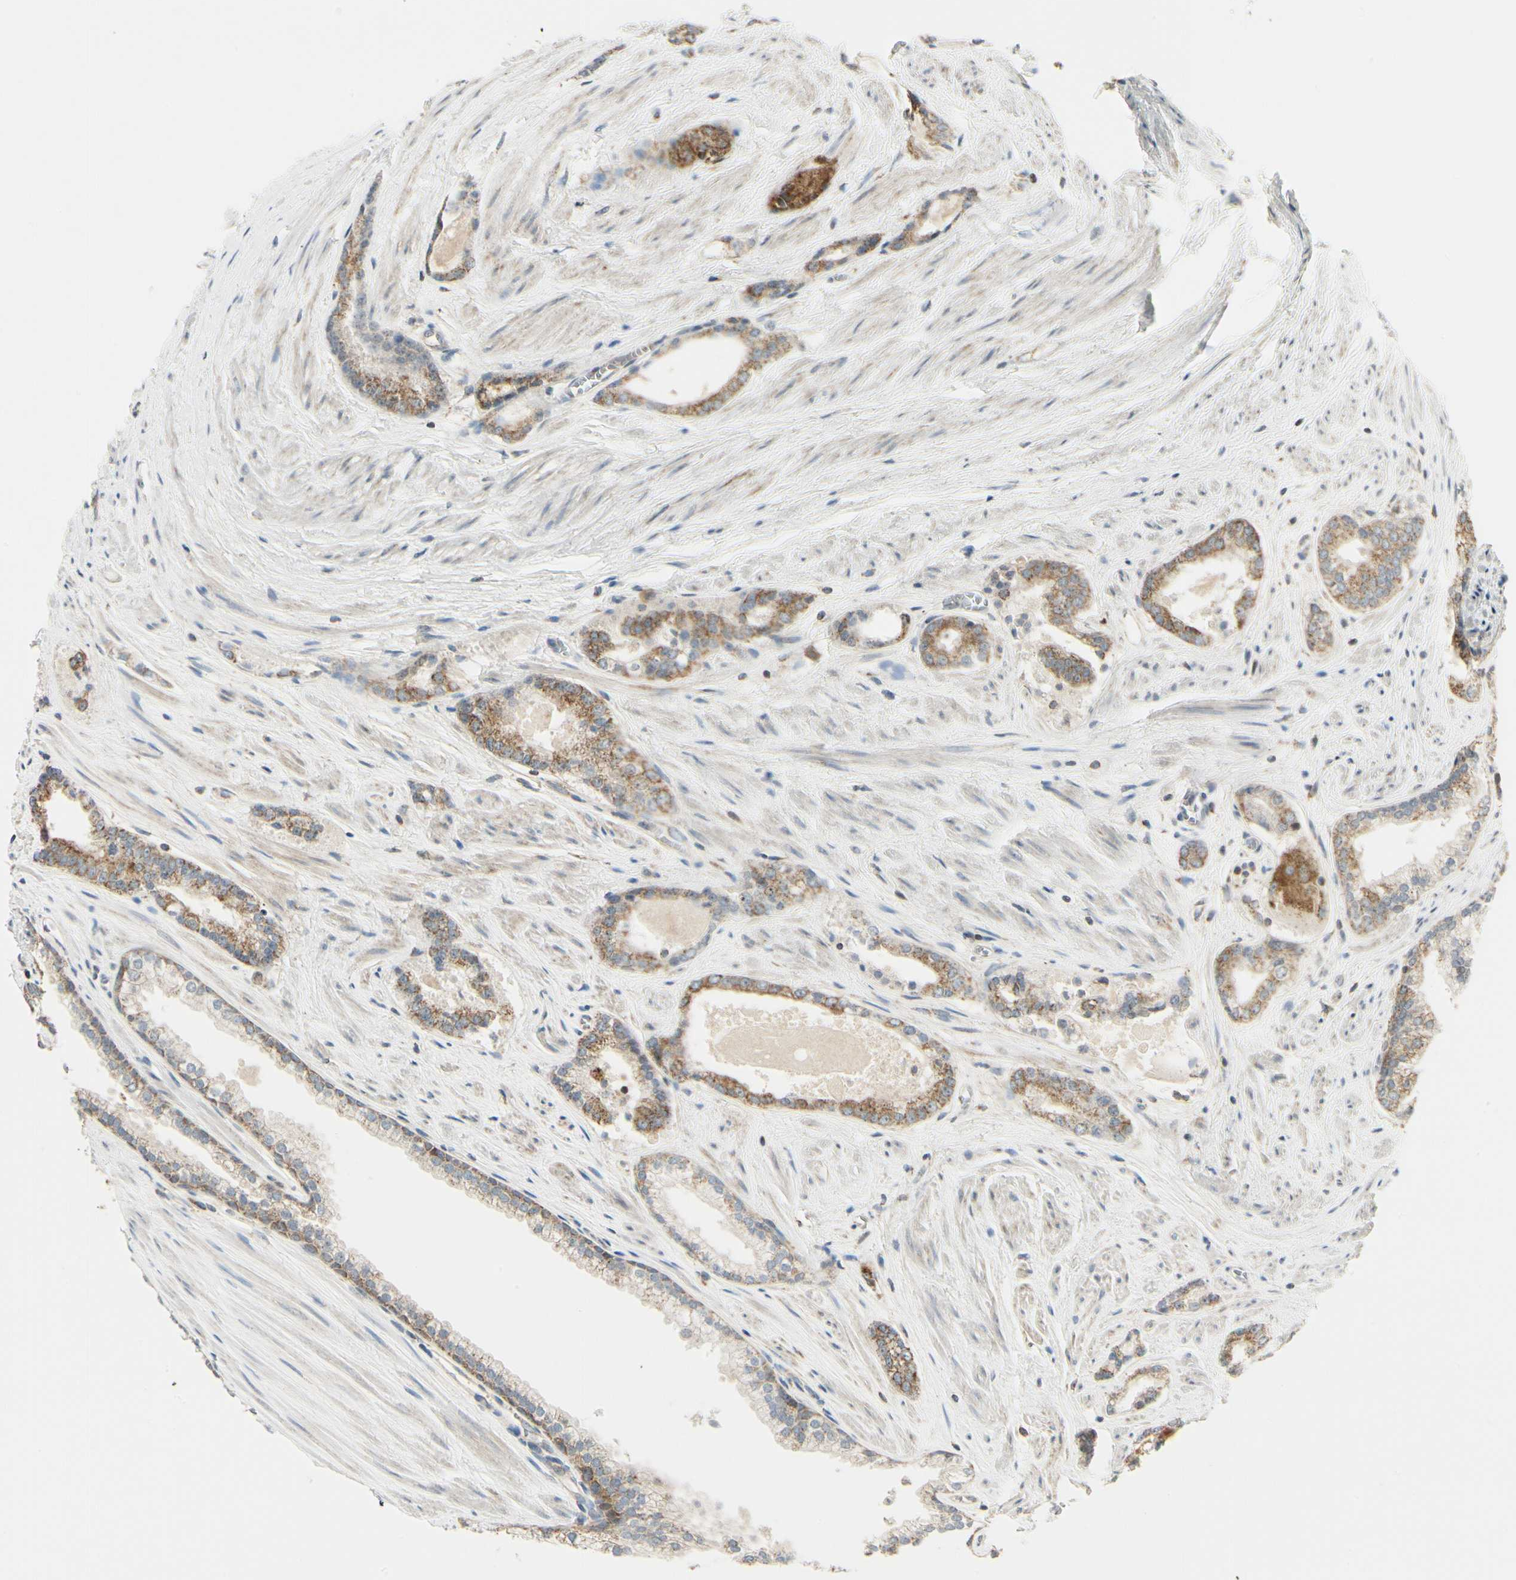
{"staining": {"intensity": "strong", "quantity": ">75%", "location": "cytoplasmic/membranous"}, "tissue": "prostate cancer", "cell_type": "Tumor cells", "image_type": "cancer", "snomed": [{"axis": "morphology", "description": "Adenocarcinoma, Low grade"}, {"axis": "topography", "description": "Prostate"}], "caption": "Immunohistochemistry of human prostate adenocarcinoma (low-grade) shows high levels of strong cytoplasmic/membranous positivity in approximately >75% of tumor cells. (Brightfield microscopy of DAB IHC at high magnification).", "gene": "ANKS6", "patient": {"sex": "male", "age": 60}}